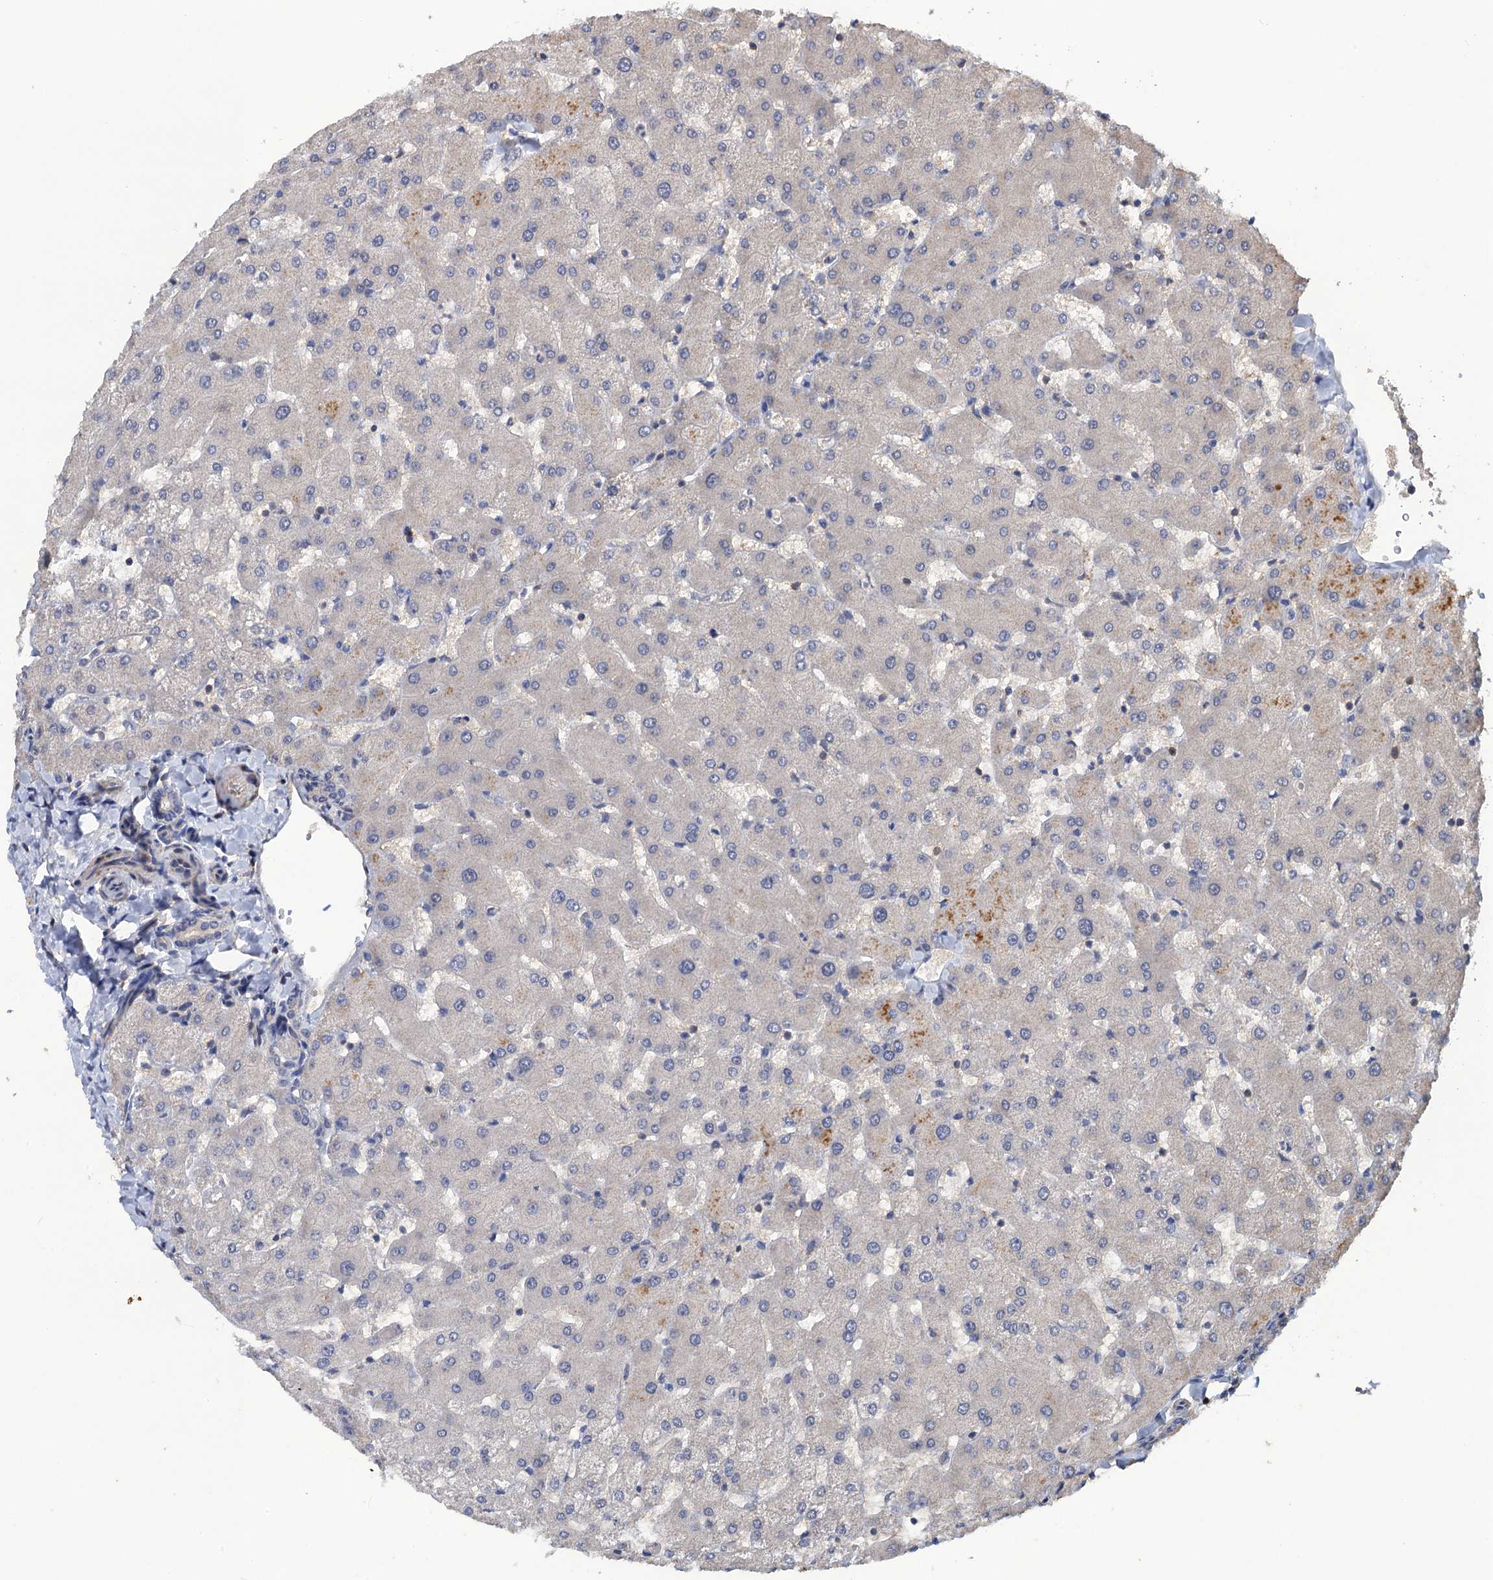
{"staining": {"intensity": "negative", "quantity": "none", "location": "none"}, "tissue": "liver", "cell_type": "Cholangiocytes", "image_type": "normal", "snomed": [{"axis": "morphology", "description": "Normal tissue, NOS"}, {"axis": "topography", "description": "Liver"}], "caption": "Immunohistochemistry (IHC) photomicrograph of normal liver: liver stained with DAB displays no significant protein positivity in cholangiocytes.", "gene": "DGKA", "patient": {"sex": "female", "age": 63}}